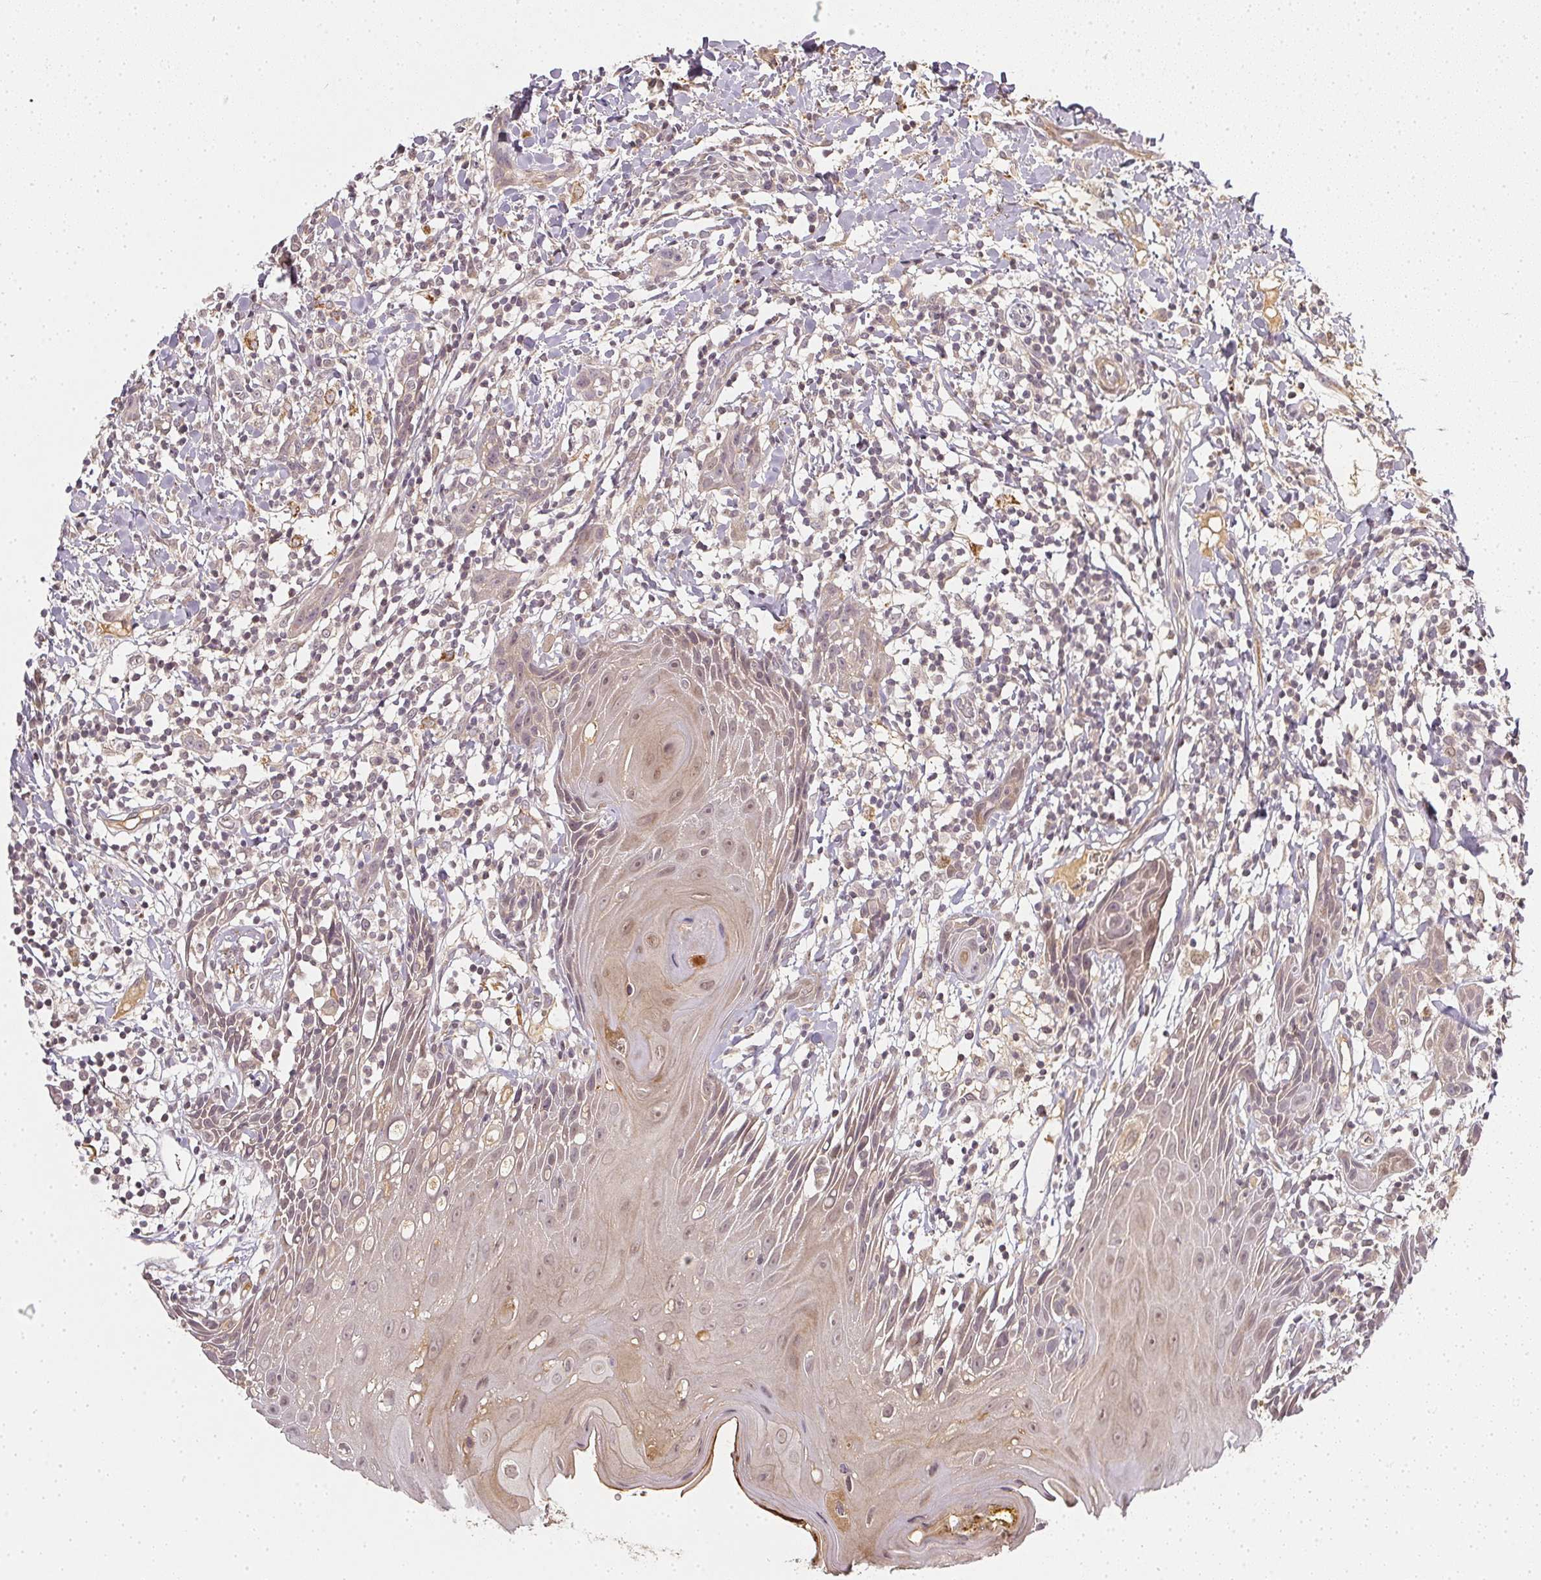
{"staining": {"intensity": "negative", "quantity": "none", "location": "none"}, "tissue": "head and neck cancer", "cell_type": "Tumor cells", "image_type": "cancer", "snomed": [{"axis": "morphology", "description": "Squamous cell carcinoma, NOS"}, {"axis": "topography", "description": "Oral tissue"}, {"axis": "topography", "description": "Head-Neck"}], "caption": "Photomicrograph shows no significant protein expression in tumor cells of head and neck cancer. The staining was performed using DAB (3,3'-diaminobenzidine) to visualize the protein expression in brown, while the nuclei were stained in blue with hematoxylin (Magnification: 20x).", "gene": "SERPINE1", "patient": {"sex": "male", "age": 49}}